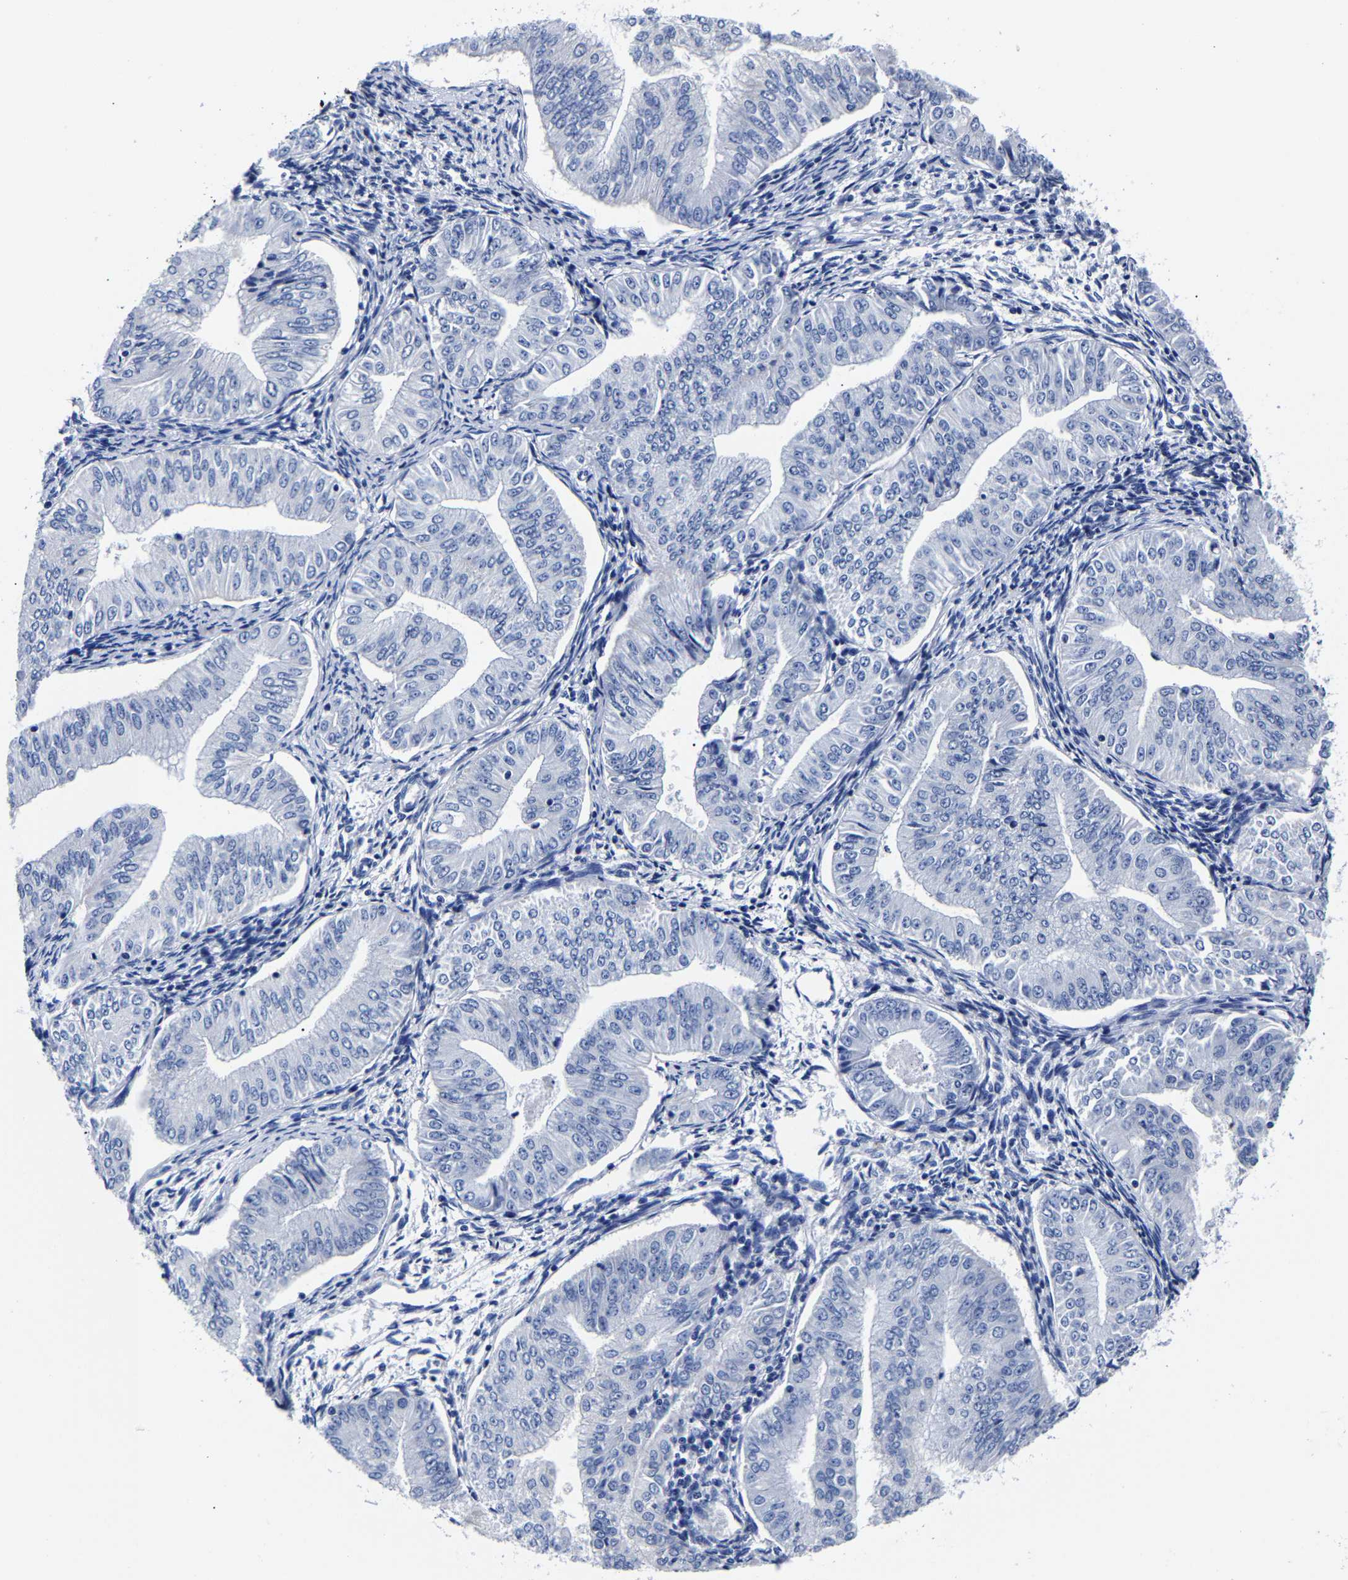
{"staining": {"intensity": "negative", "quantity": "none", "location": "none"}, "tissue": "endometrial cancer", "cell_type": "Tumor cells", "image_type": "cancer", "snomed": [{"axis": "morphology", "description": "Normal tissue, NOS"}, {"axis": "morphology", "description": "Adenocarcinoma, NOS"}, {"axis": "topography", "description": "Endometrium"}], "caption": "Immunohistochemistry of human endometrial adenocarcinoma displays no staining in tumor cells.", "gene": "CPA2", "patient": {"sex": "female", "age": 53}}